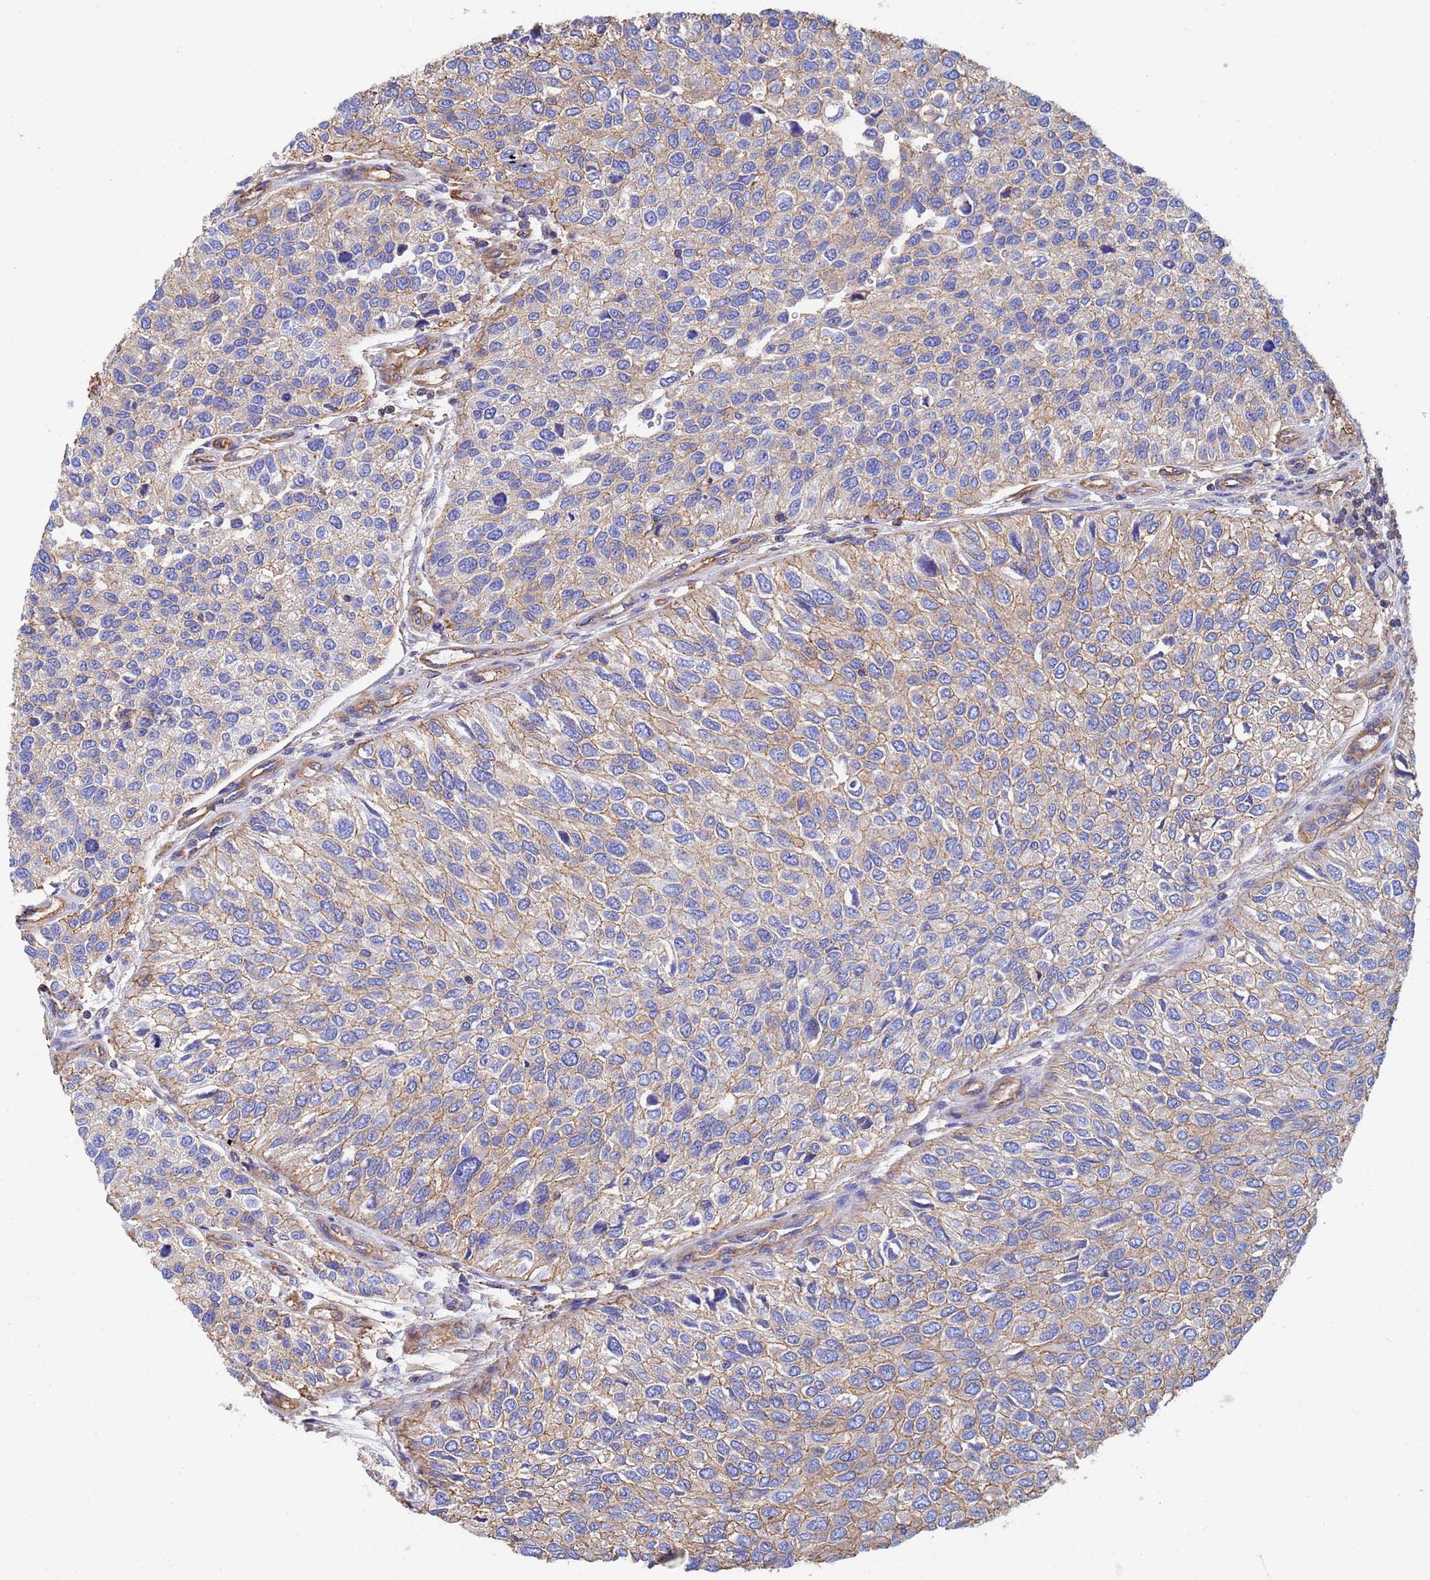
{"staining": {"intensity": "moderate", "quantity": "25%-75%", "location": "cytoplasmic/membranous"}, "tissue": "urothelial cancer", "cell_type": "Tumor cells", "image_type": "cancer", "snomed": [{"axis": "morphology", "description": "Urothelial carcinoma, NOS"}, {"axis": "topography", "description": "Urinary bladder"}], "caption": "This is a micrograph of immunohistochemistry staining of transitional cell carcinoma, which shows moderate staining in the cytoplasmic/membranous of tumor cells.", "gene": "MYL12A", "patient": {"sex": "male", "age": 55}}